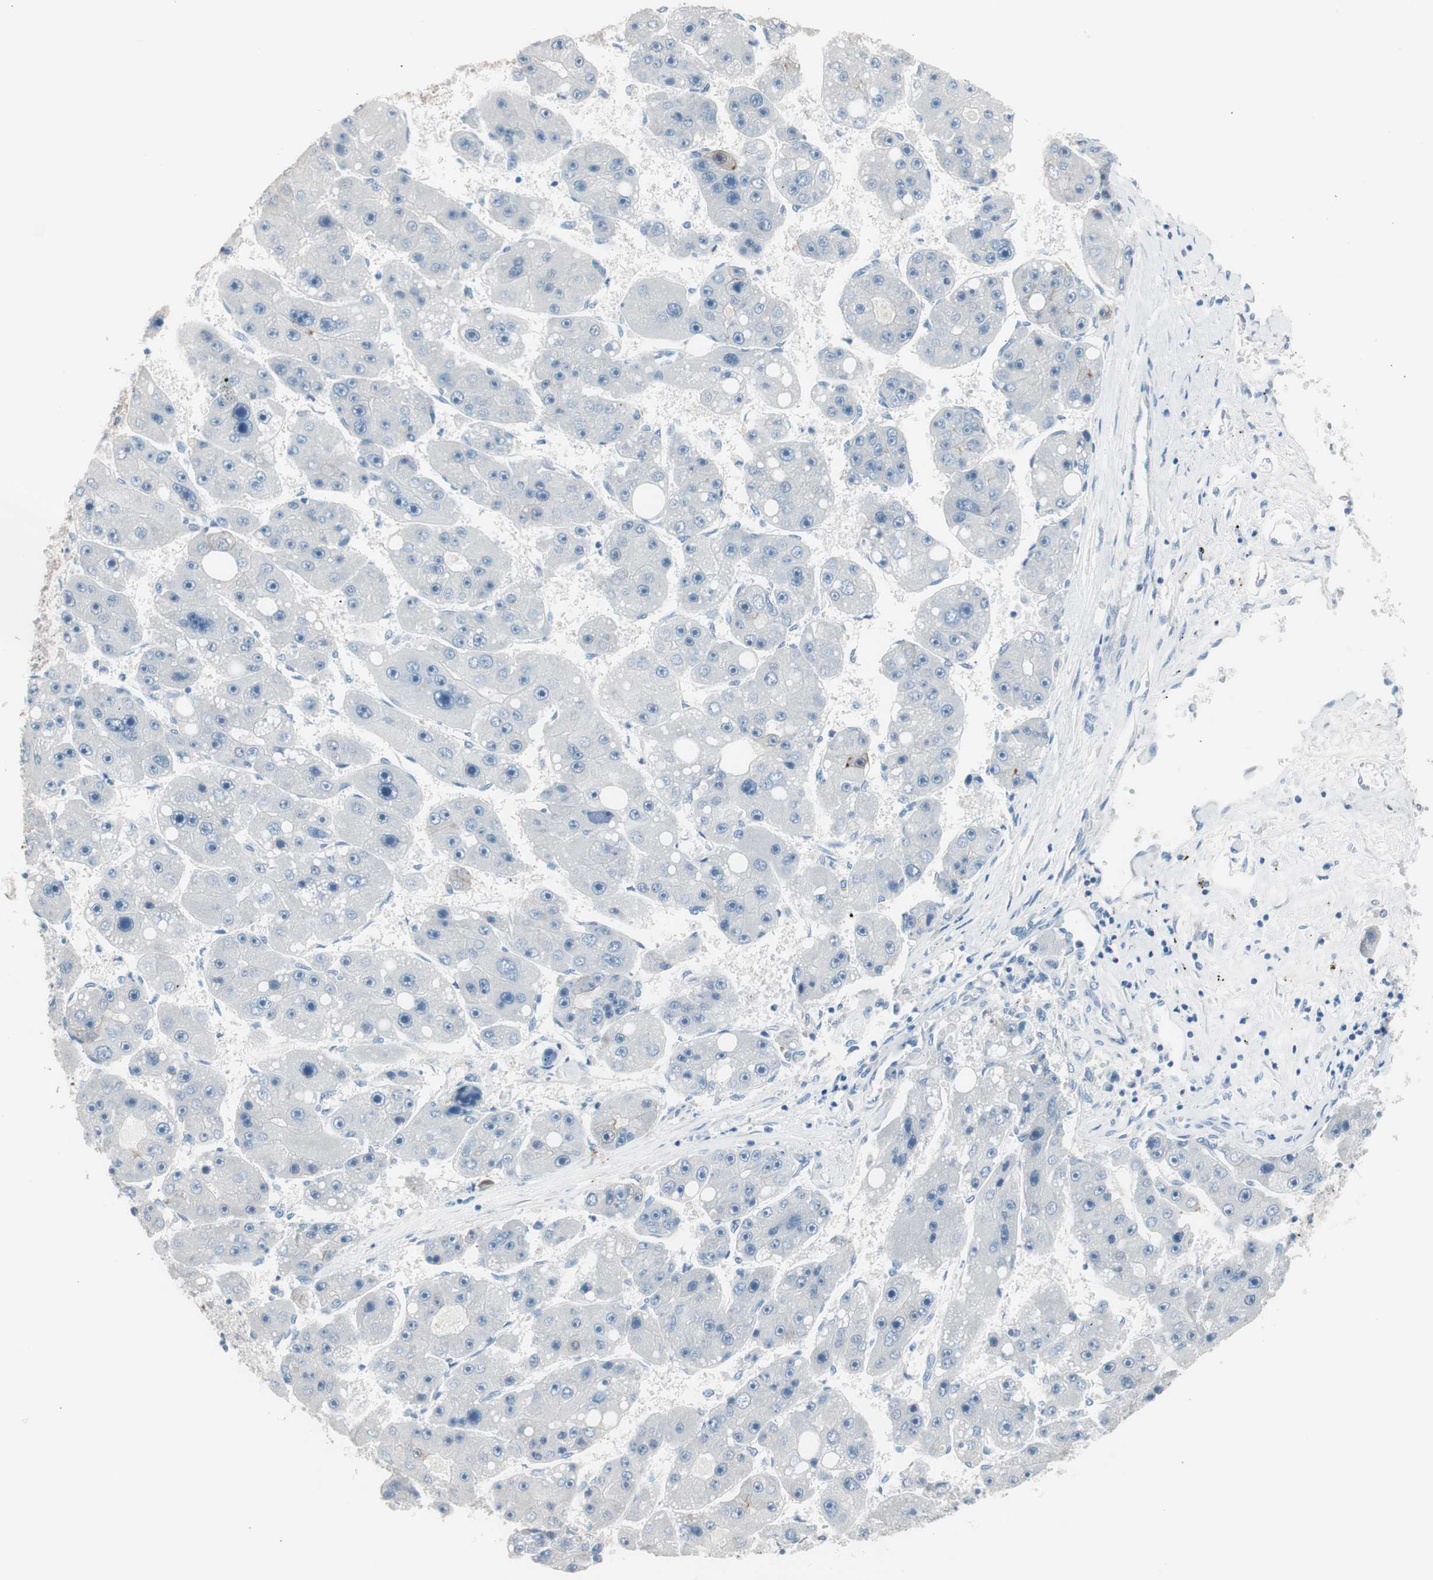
{"staining": {"intensity": "negative", "quantity": "none", "location": "none"}, "tissue": "liver cancer", "cell_type": "Tumor cells", "image_type": "cancer", "snomed": [{"axis": "morphology", "description": "Carcinoma, Hepatocellular, NOS"}, {"axis": "topography", "description": "Liver"}], "caption": "A histopathology image of human liver hepatocellular carcinoma is negative for staining in tumor cells.", "gene": "VIL1", "patient": {"sex": "female", "age": 61}}